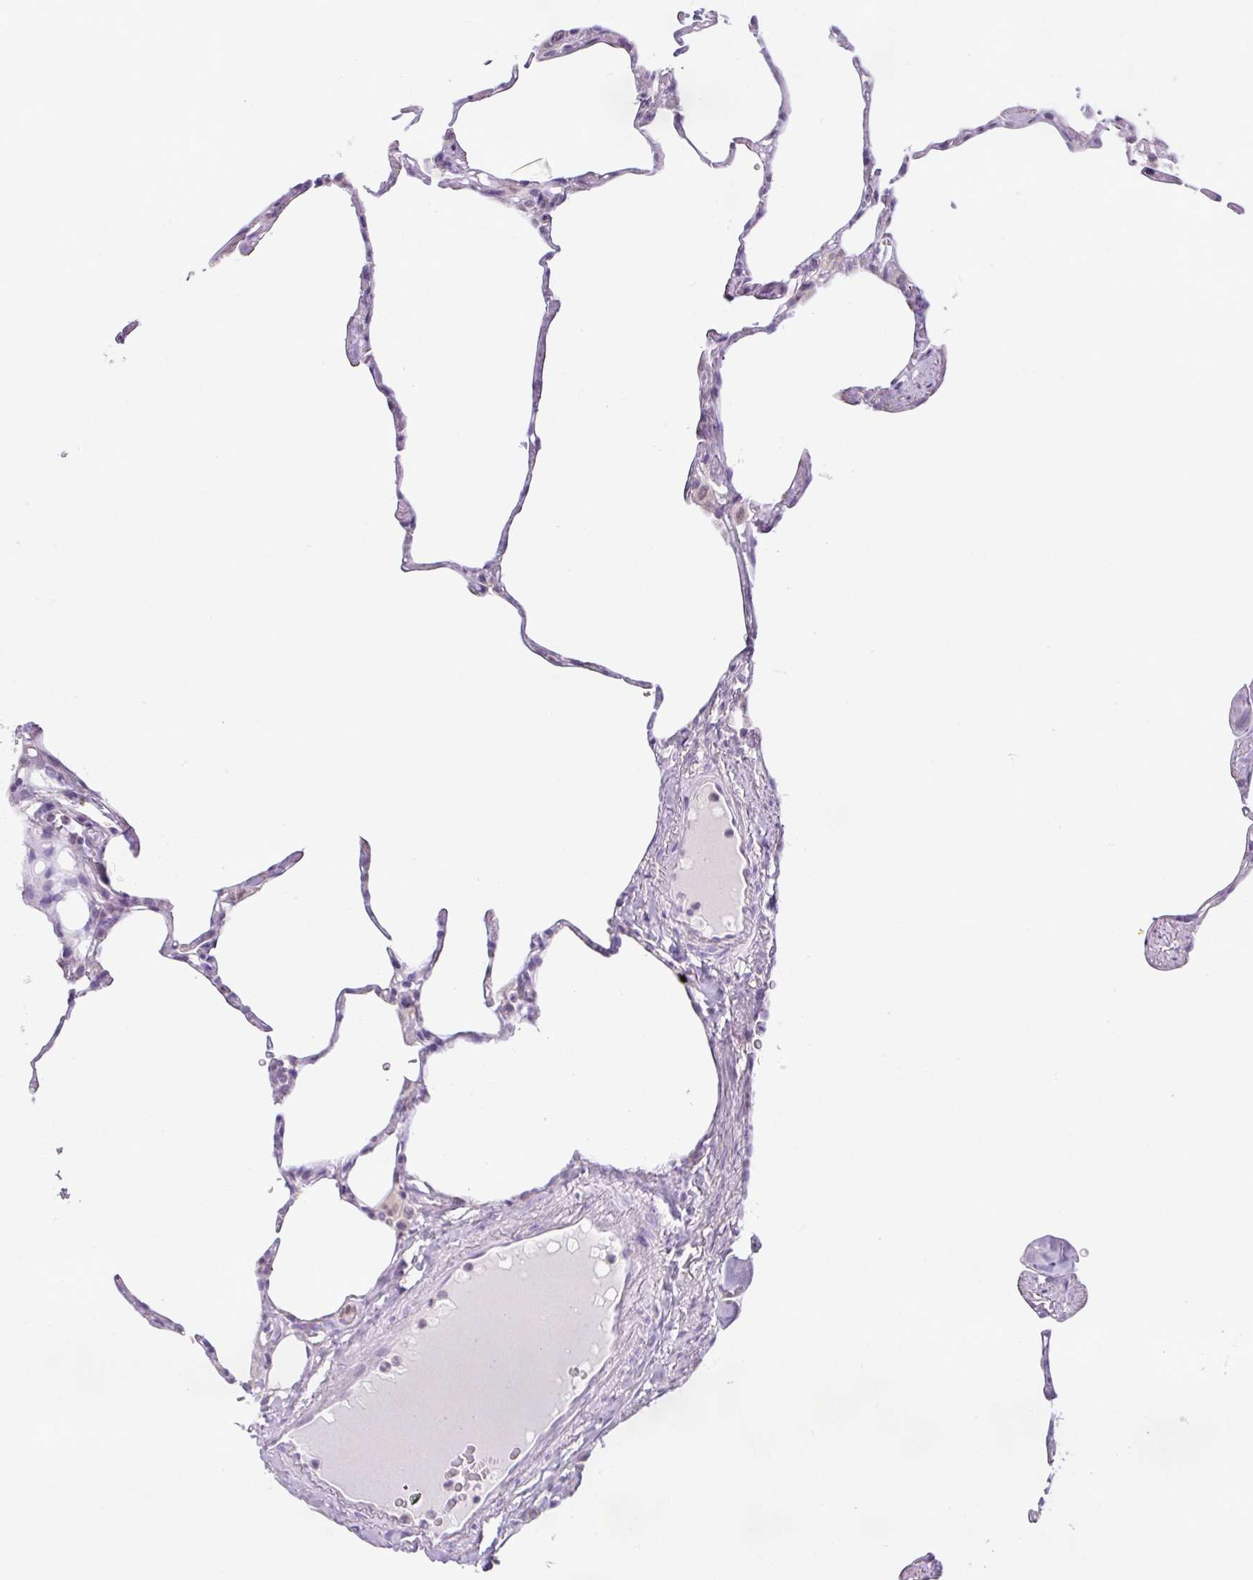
{"staining": {"intensity": "negative", "quantity": "none", "location": "none"}, "tissue": "lung", "cell_type": "Alveolar cells", "image_type": "normal", "snomed": [{"axis": "morphology", "description": "Normal tissue, NOS"}, {"axis": "topography", "description": "Lung"}], "caption": "Alveolar cells show no significant positivity in normal lung. The staining is performed using DAB (3,3'-diaminobenzidine) brown chromogen with nuclei counter-stained in using hematoxylin.", "gene": "HMCN2", "patient": {"sex": "male", "age": 65}}